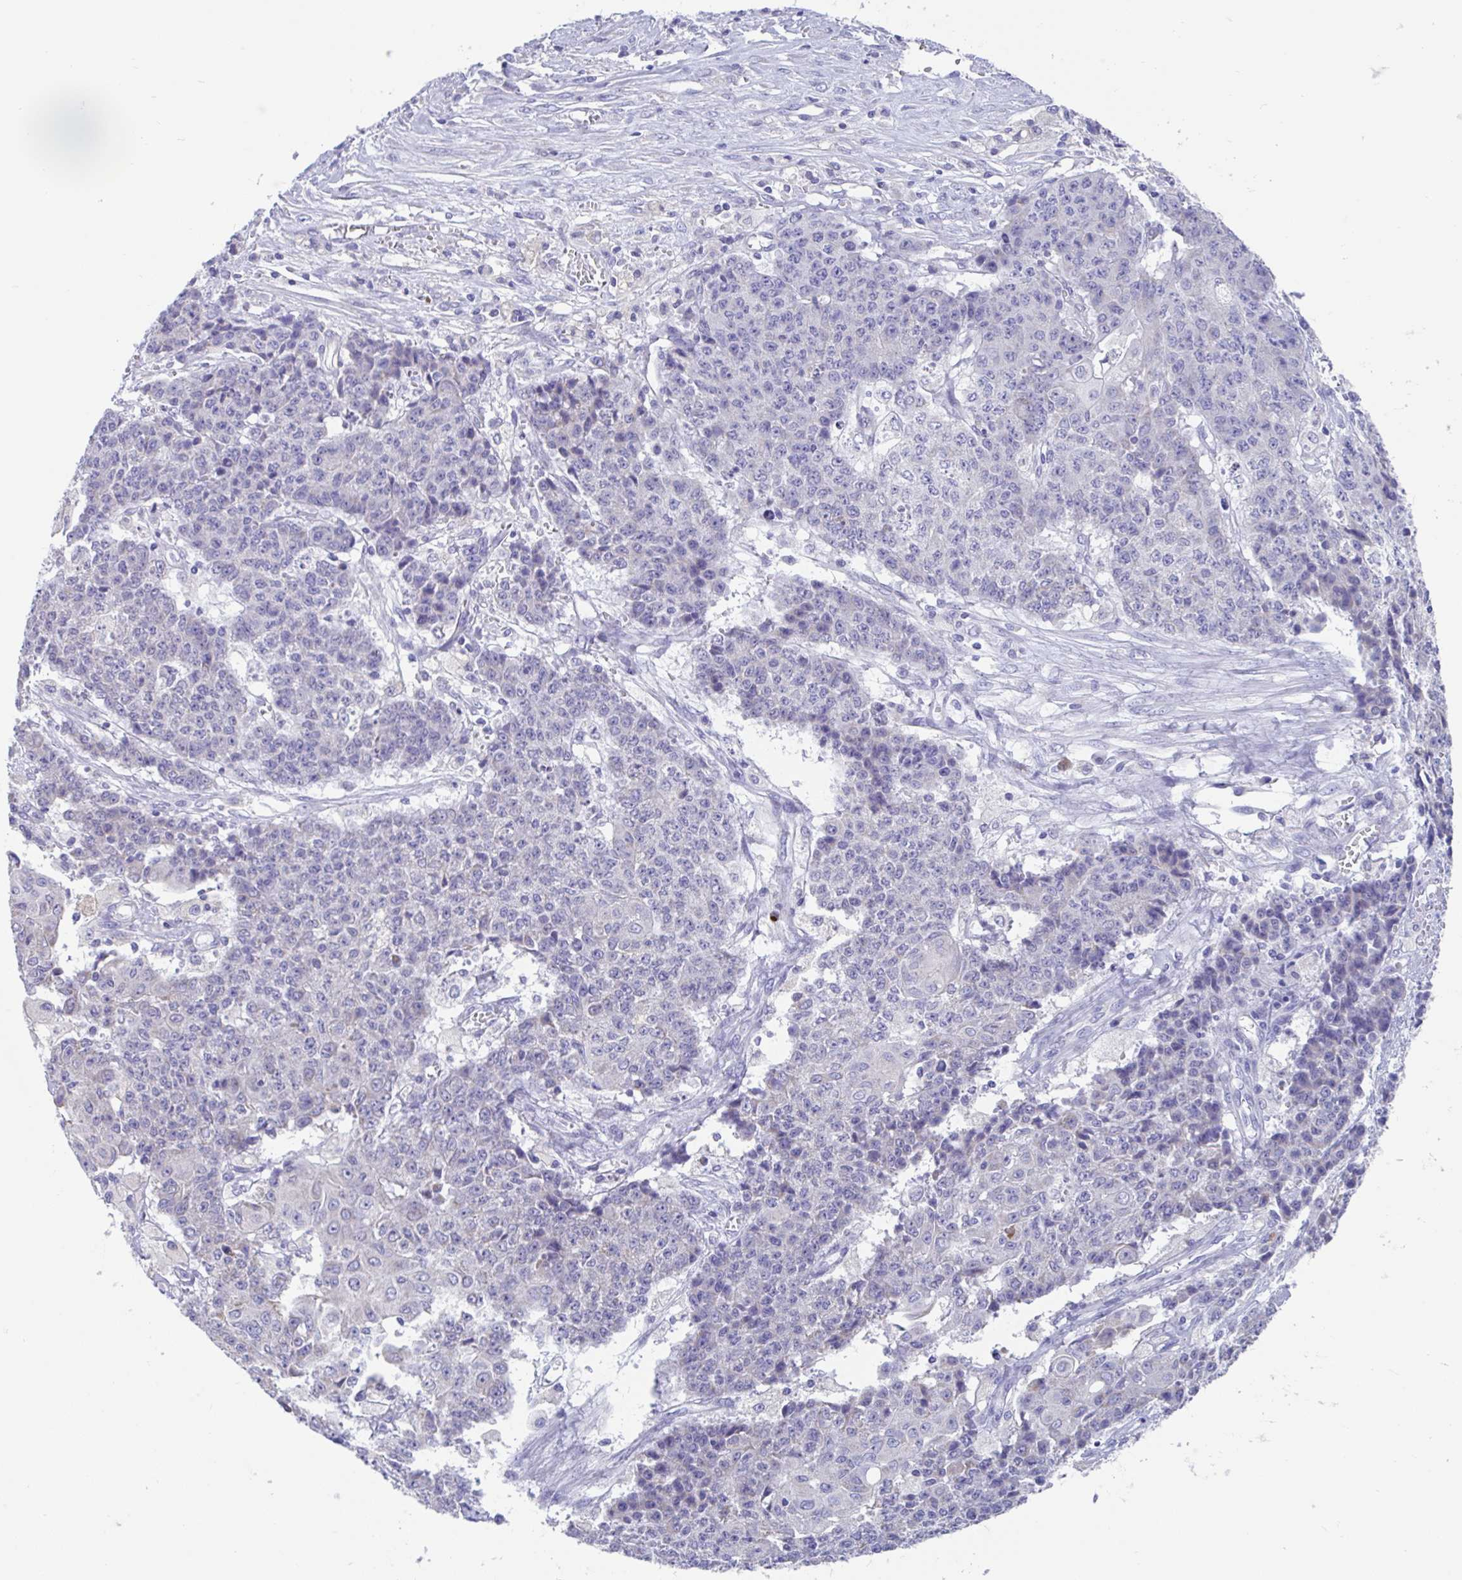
{"staining": {"intensity": "negative", "quantity": "none", "location": "none"}, "tissue": "ovarian cancer", "cell_type": "Tumor cells", "image_type": "cancer", "snomed": [{"axis": "morphology", "description": "Carcinoma, endometroid"}, {"axis": "topography", "description": "Ovary"}], "caption": "Tumor cells show no significant positivity in ovarian cancer.", "gene": "CCSAP", "patient": {"sex": "female", "age": 42}}